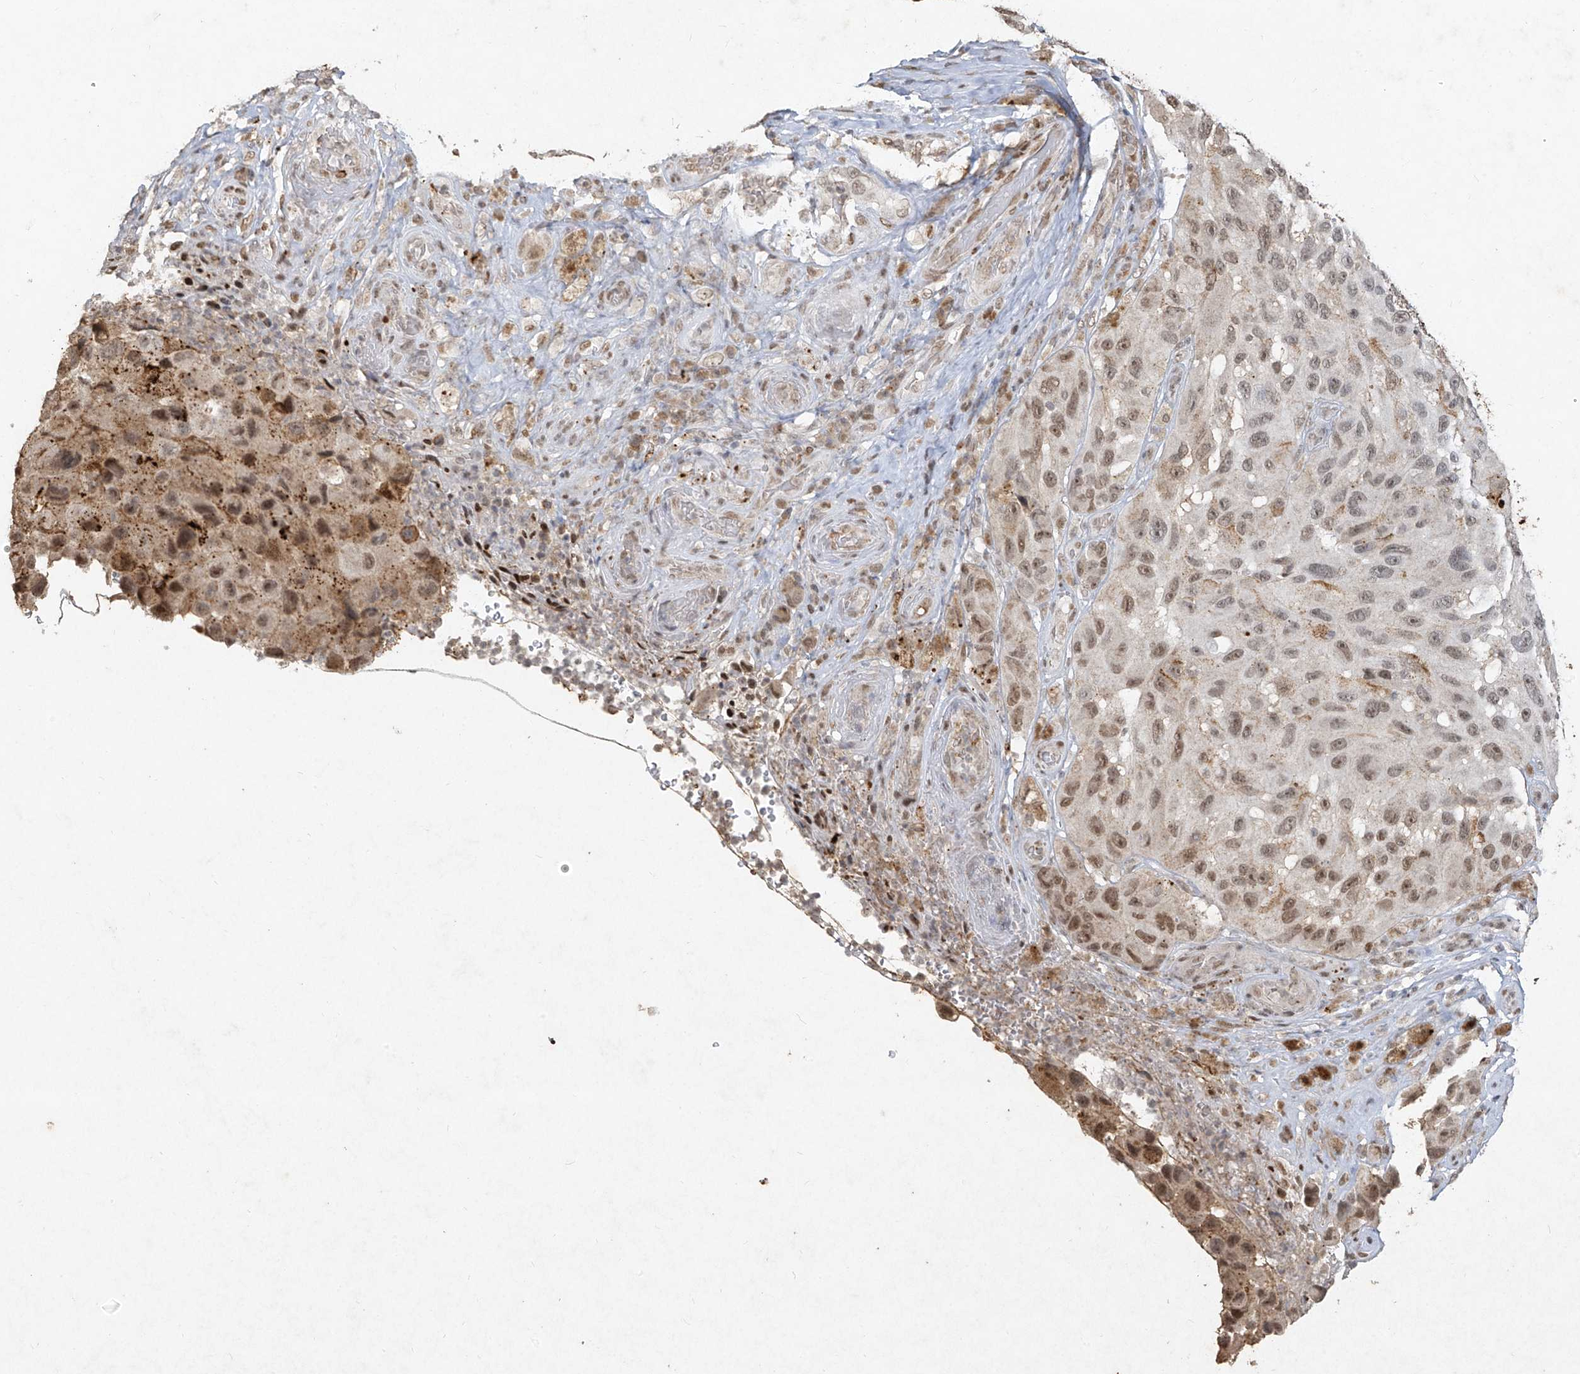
{"staining": {"intensity": "moderate", "quantity": "<25%", "location": "nuclear"}, "tissue": "melanoma", "cell_type": "Tumor cells", "image_type": "cancer", "snomed": [{"axis": "morphology", "description": "Malignant melanoma, NOS"}, {"axis": "topography", "description": "Skin"}], "caption": "Brown immunohistochemical staining in melanoma reveals moderate nuclear expression in about <25% of tumor cells. The staining is performed using DAB (3,3'-diaminobenzidine) brown chromogen to label protein expression. The nuclei are counter-stained blue using hematoxylin.", "gene": "ATRIP", "patient": {"sex": "female", "age": 73}}